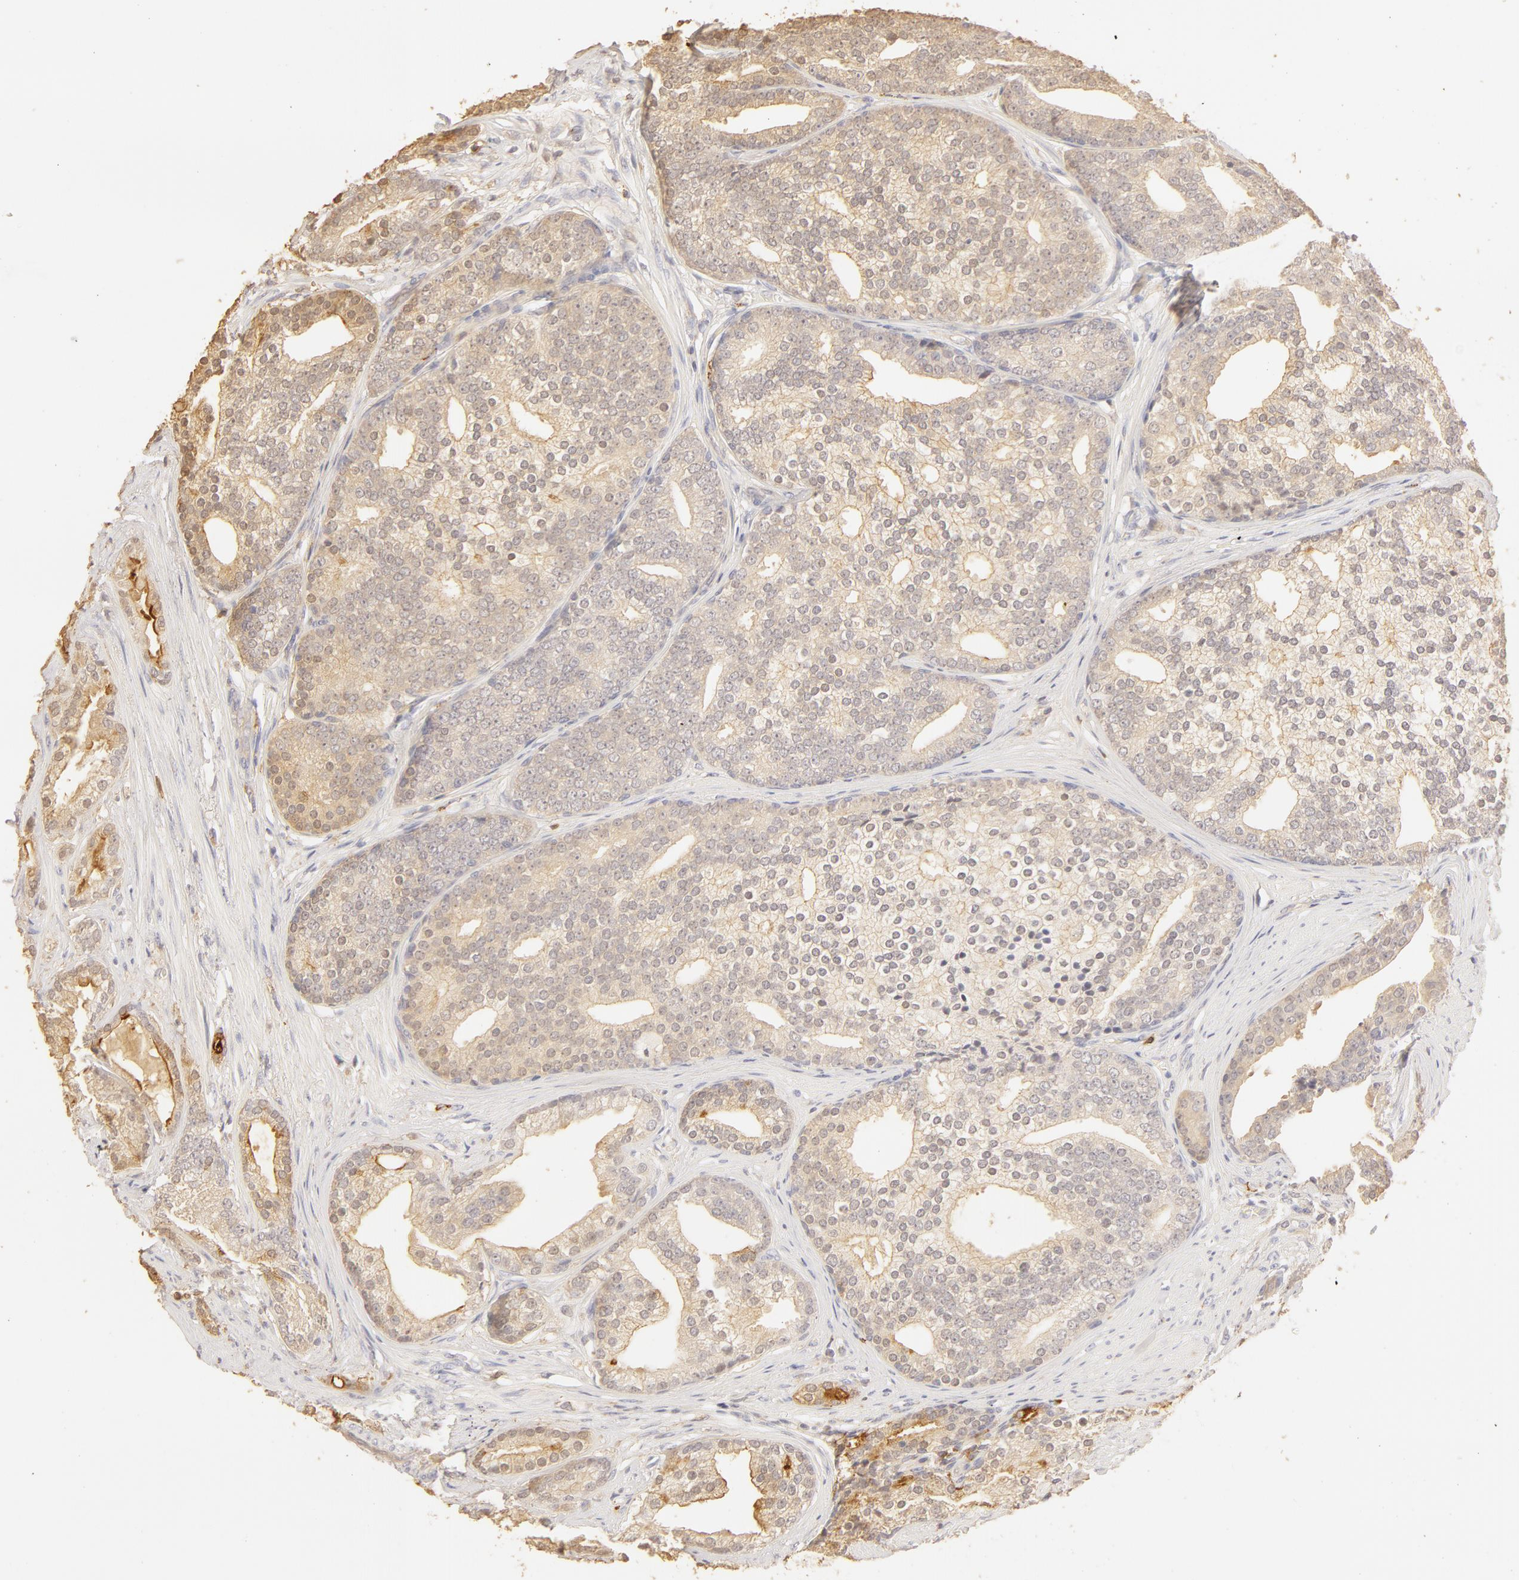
{"staining": {"intensity": "weak", "quantity": ">75%", "location": "cytoplasmic/membranous"}, "tissue": "prostate cancer", "cell_type": "Tumor cells", "image_type": "cancer", "snomed": [{"axis": "morphology", "description": "Adenocarcinoma, Low grade"}, {"axis": "topography", "description": "Prostate"}], "caption": "This is an image of IHC staining of prostate adenocarcinoma (low-grade), which shows weak staining in the cytoplasmic/membranous of tumor cells.", "gene": "C1R", "patient": {"sex": "male", "age": 71}}